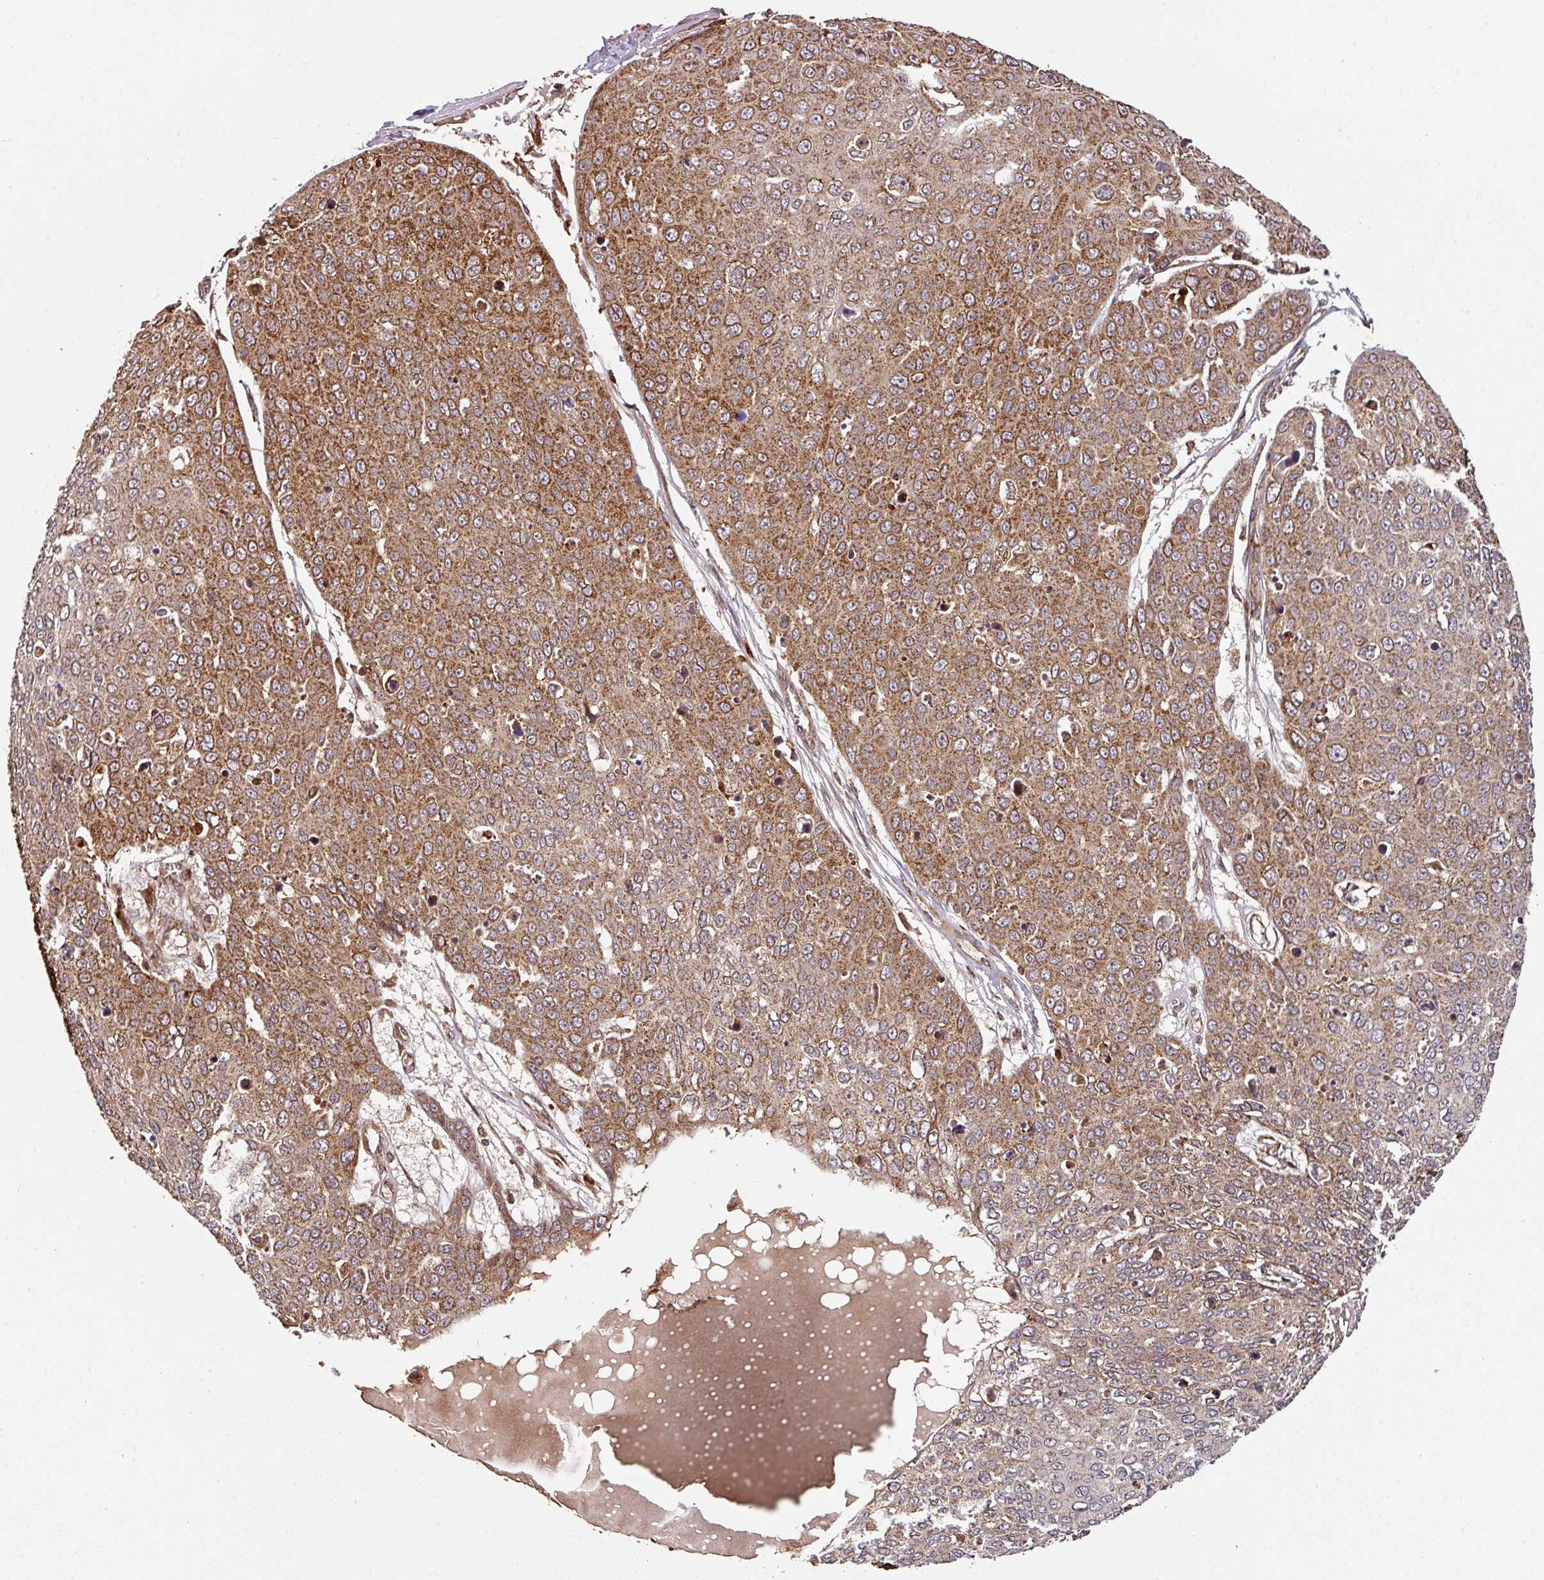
{"staining": {"intensity": "moderate", "quantity": ">75%", "location": "cytoplasmic/membranous"}, "tissue": "skin cancer", "cell_type": "Tumor cells", "image_type": "cancer", "snomed": [{"axis": "morphology", "description": "Squamous cell carcinoma, NOS"}, {"axis": "topography", "description": "Skin"}], "caption": "A high-resolution image shows immunohistochemistry (IHC) staining of skin squamous cell carcinoma, which exhibits moderate cytoplasmic/membranous positivity in about >75% of tumor cells. The protein is shown in brown color, while the nuclei are stained blue.", "gene": "TRAP1", "patient": {"sex": "male", "age": 71}}